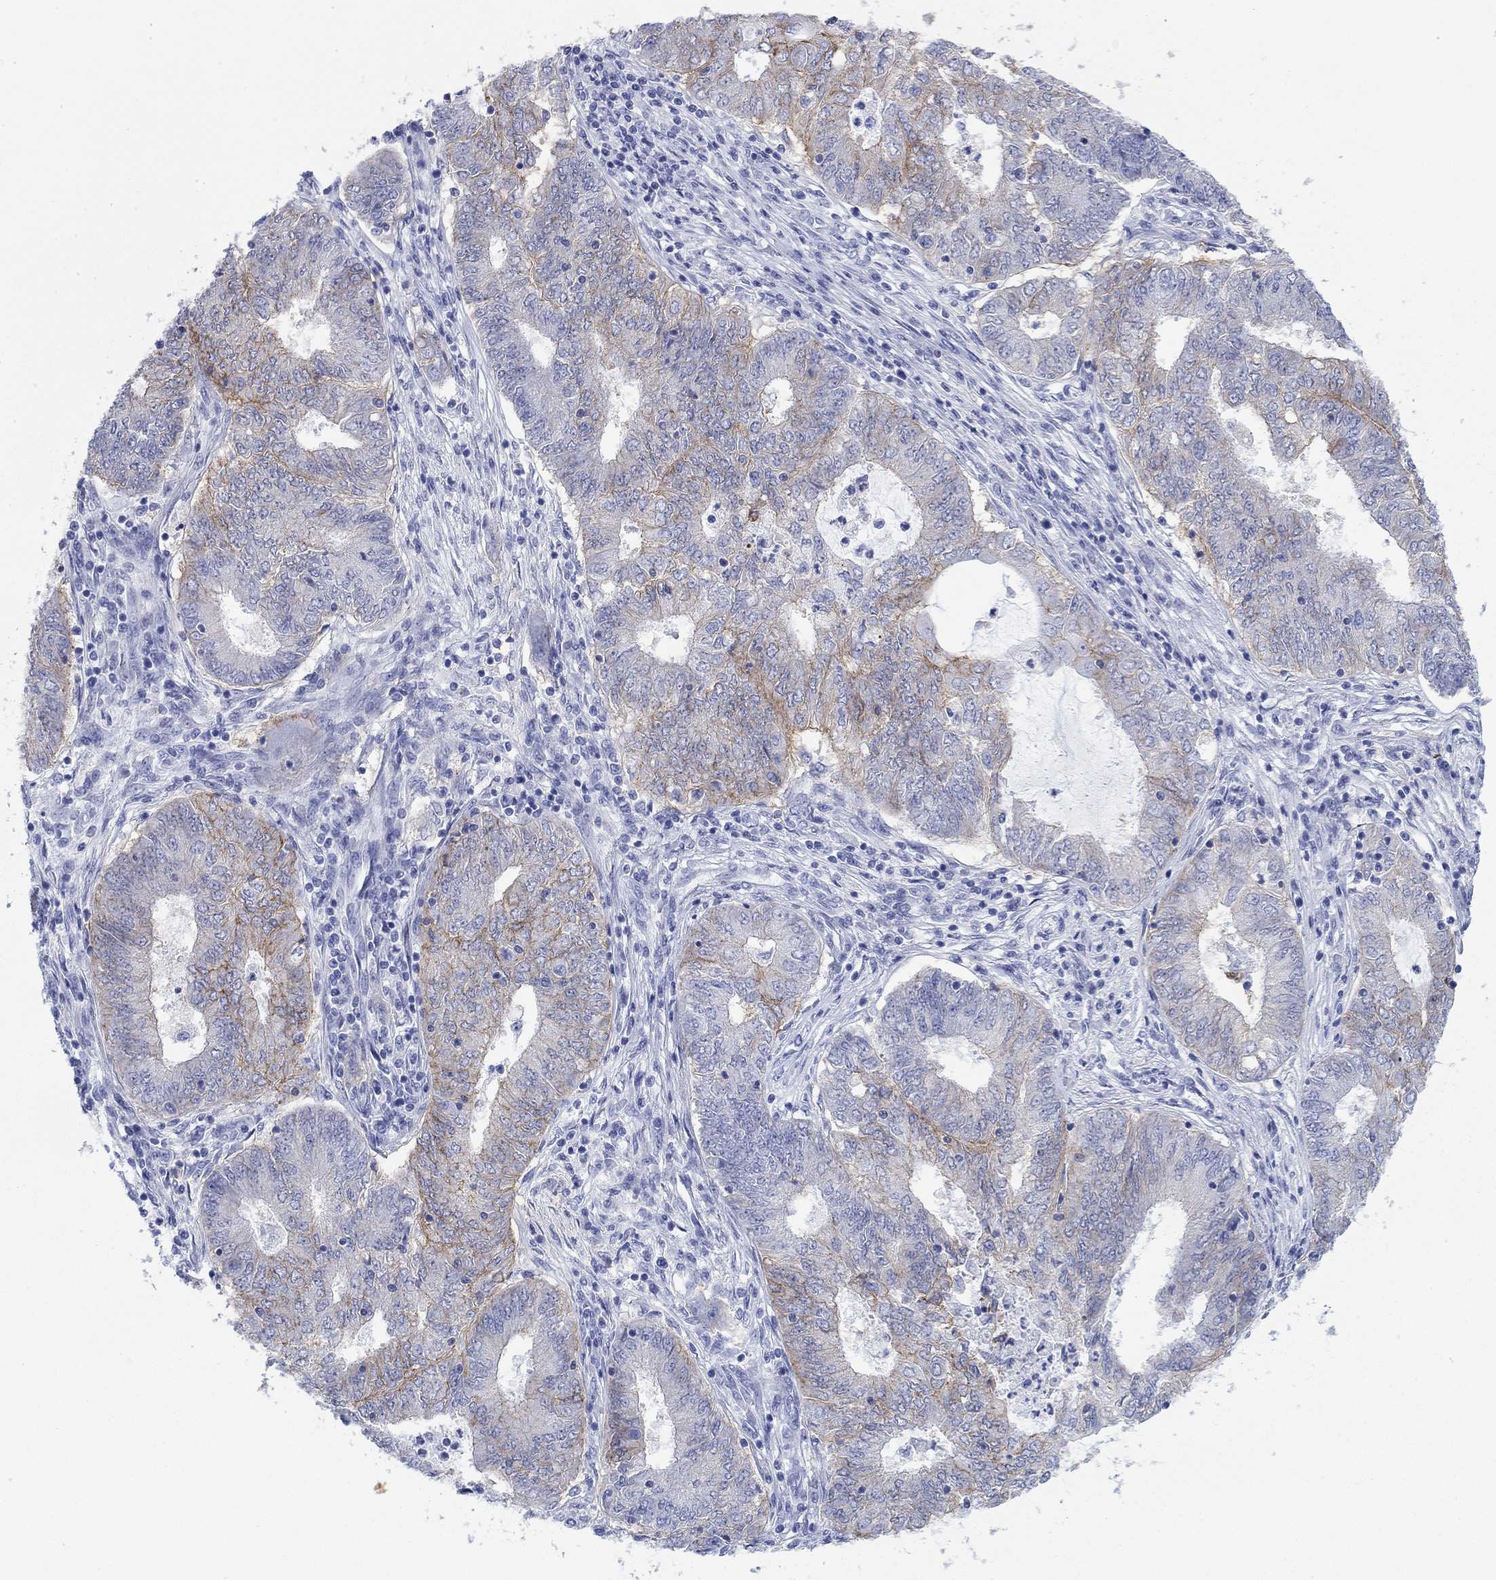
{"staining": {"intensity": "moderate", "quantity": "25%-75%", "location": "cytoplasmic/membranous"}, "tissue": "endometrial cancer", "cell_type": "Tumor cells", "image_type": "cancer", "snomed": [{"axis": "morphology", "description": "Adenocarcinoma, NOS"}, {"axis": "topography", "description": "Endometrium"}], "caption": "High-power microscopy captured an immunohistochemistry (IHC) image of endometrial adenocarcinoma, revealing moderate cytoplasmic/membranous positivity in about 25%-75% of tumor cells. (brown staining indicates protein expression, while blue staining denotes nuclei).", "gene": "ATP1B1", "patient": {"sex": "female", "age": 62}}